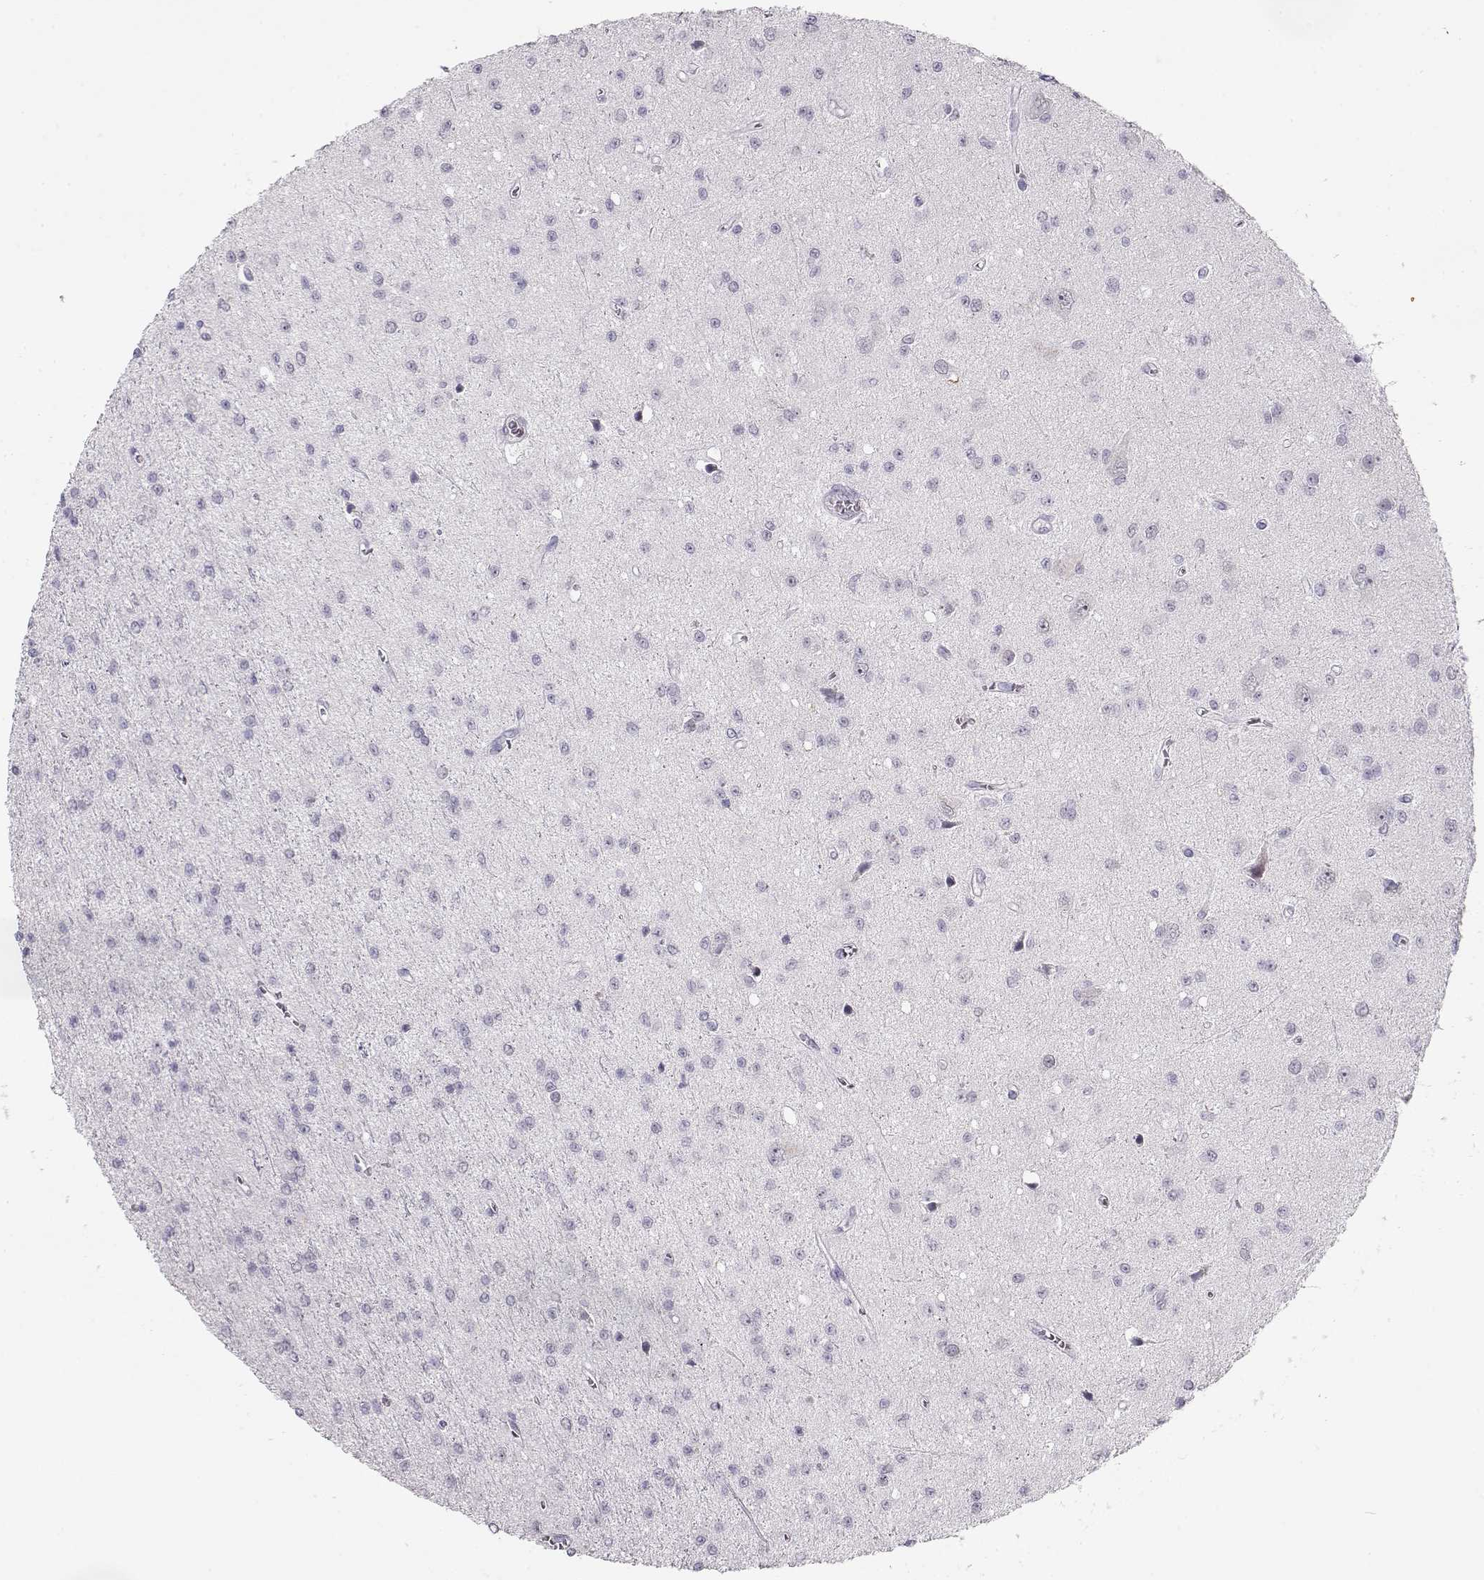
{"staining": {"intensity": "negative", "quantity": "none", "location": "none"}, "tissue": "glioma", "cell_type": "Tumor cells", "image_type": "cancer", "snomed": [{"axis": "morphology", "description": "Glioma, malignant, Low grade"}, {"axis": "topography", "description": "Brain"}], "caption": "Tumor cells are negative for protein expression in human malignant glioma (low-grade).", "gene": "IMPG1", "patient": {"sex": "female", "age": 45}}